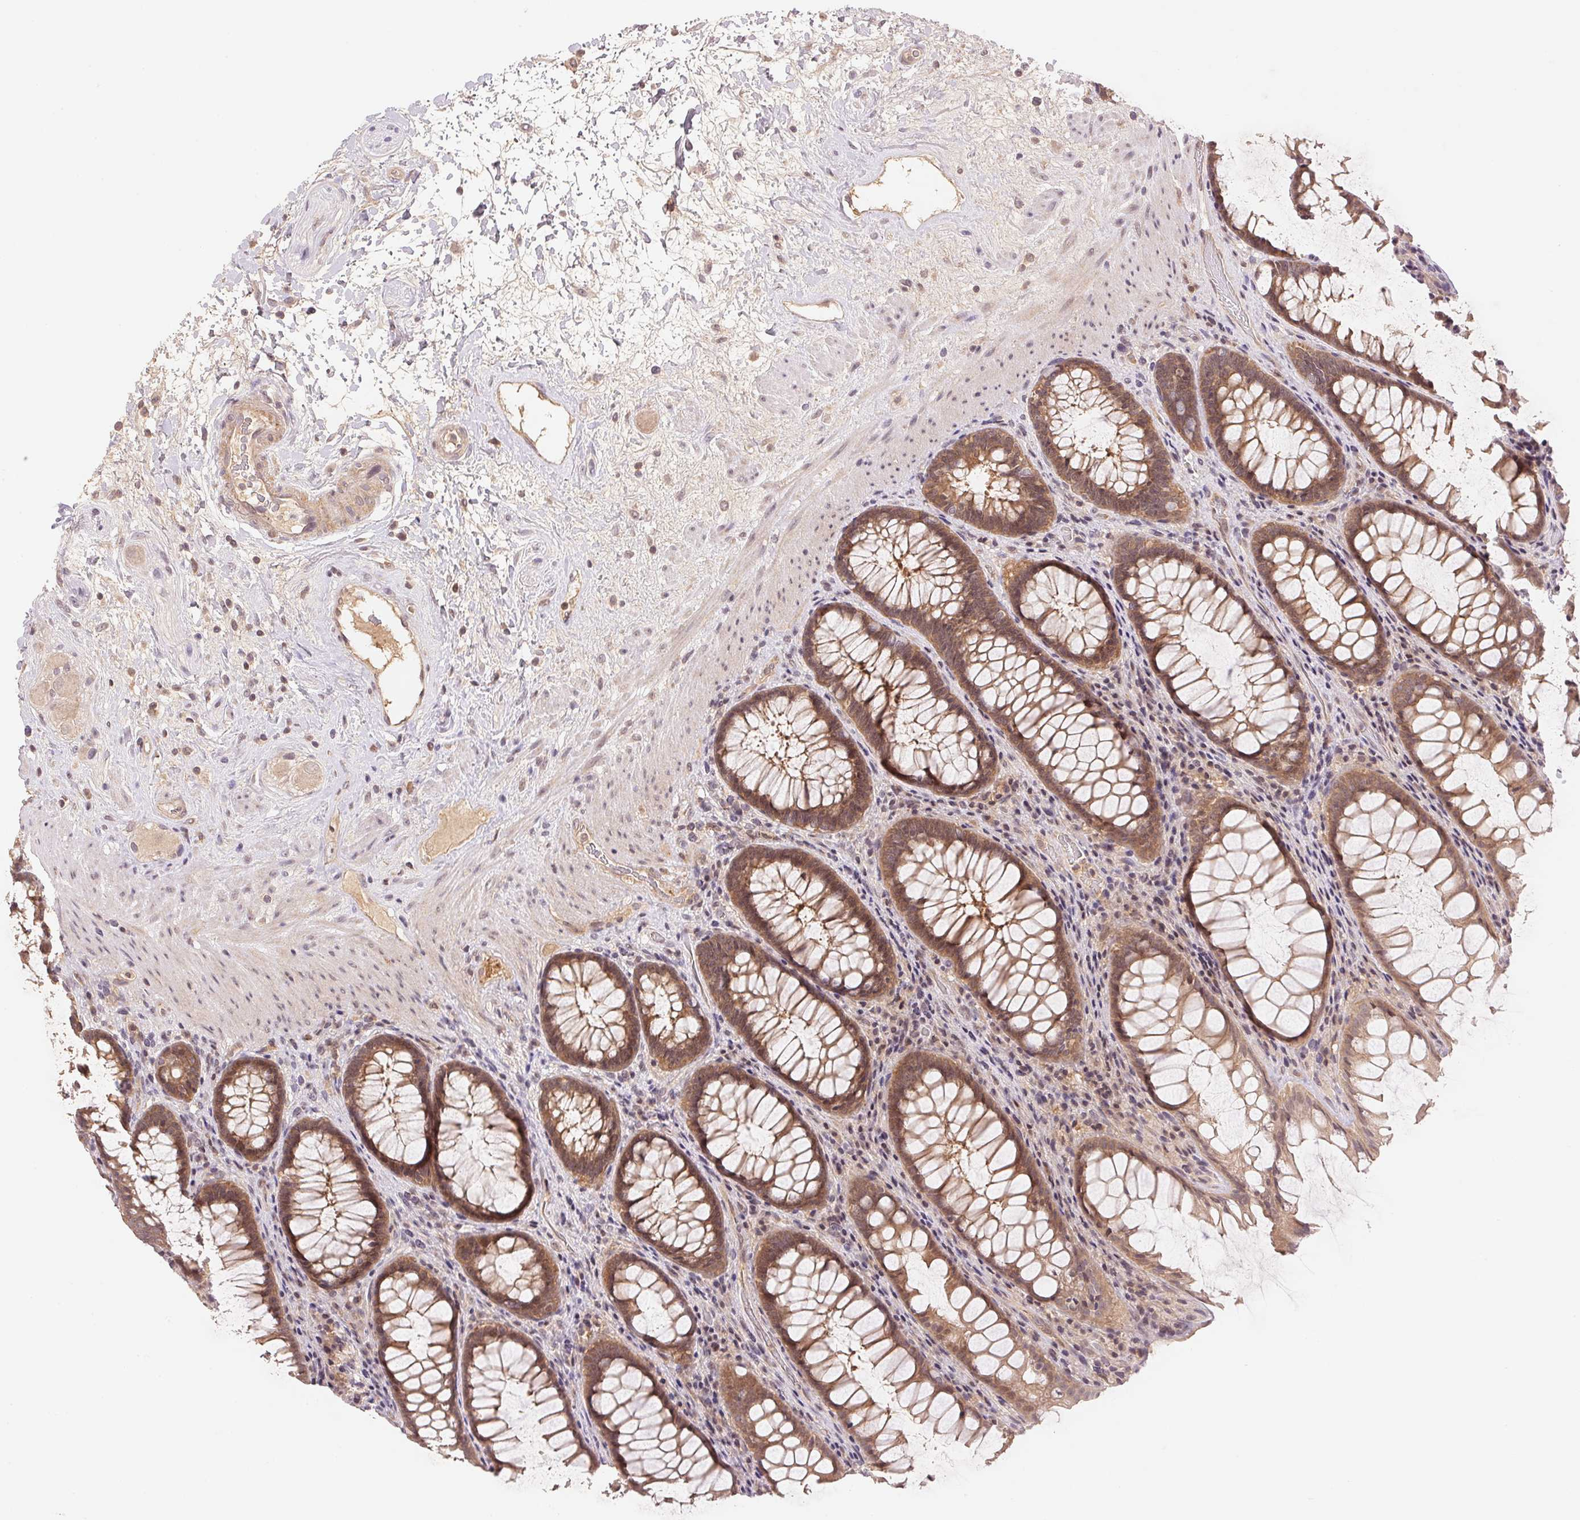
{"staining": {"intensity": "moderate", "quantity": ">75%", "location": "cytoplasmic/membranous"}, "tissue": "rectum", "cell_type": "Glandular cells", "image_type": "normal", "snomed": [{"axis": "morphology", "description": "Normal tissue, NOS"}, {"axis": "topography", "description": "Rectum"}], "caption": "Protein staining of benign rectum displays moderate cytoplasmic/membranous staining in approximately >75% of glandular cells.", "gene": "BNIP5", "patient": {"sex": "male", "age": 72}}